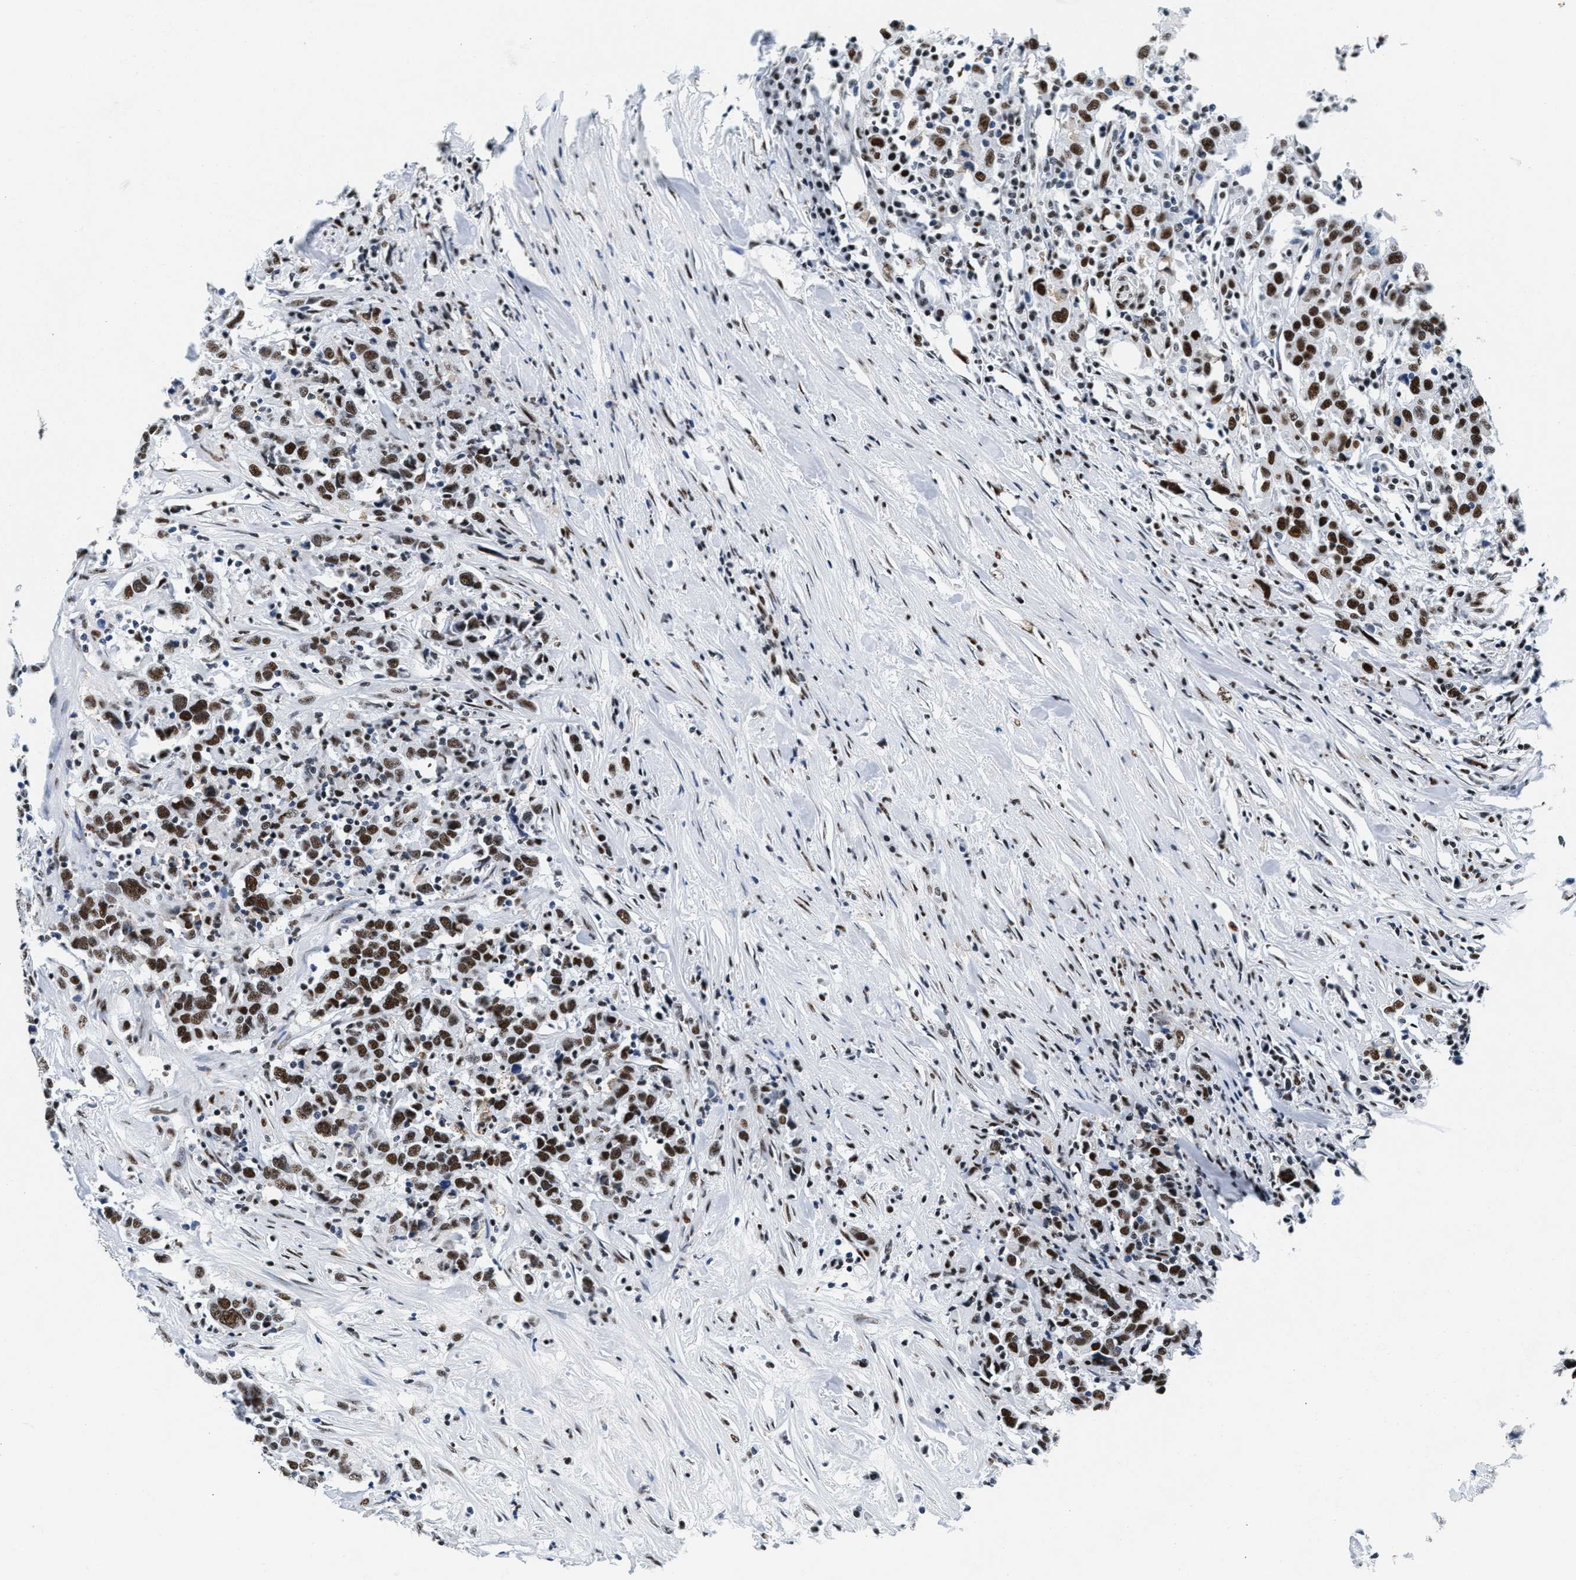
{"staining": {"intensity": "strong", "quantity": ">75%", "location": "nuclear"}, "tissue": "urothelial cancer", "cell_type": "Tumor cells", "image_type": "cancer", "snomed": [{"axis": "morphology", "description": "Urothelial carcinoma, High grade"}, {"axis": "topography", "description": "Urinary bladder"}], "caption": "Strong nuclear protein expression is seen in about >75% of tumor cells in urothelial carcinoma (high-grade). Ihc stains the protein in brown and the nuclei are stained blue.", "gene": "RAD50", "patient": {"sex": "male", "age": 61}}